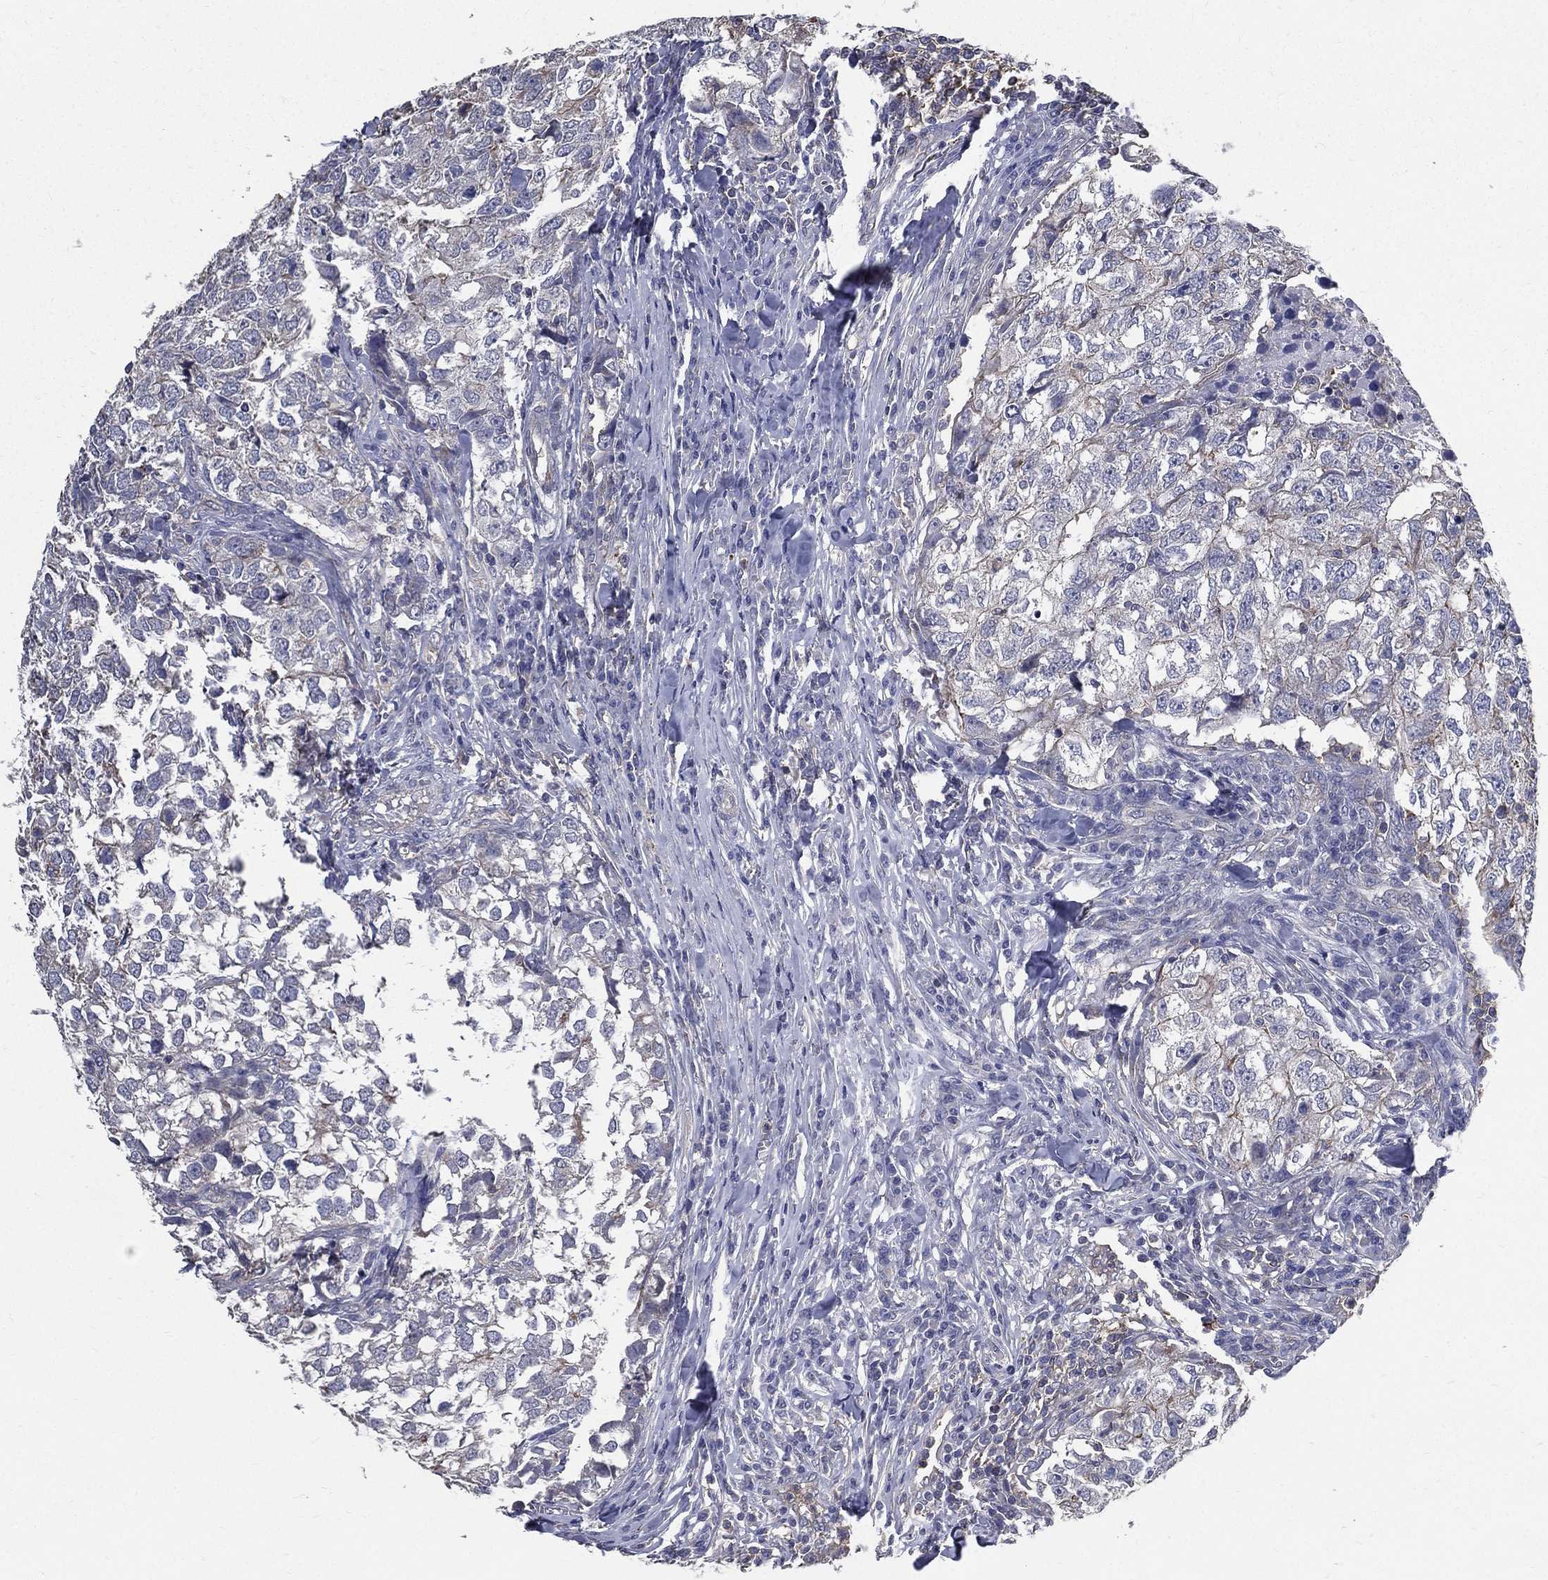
{"staining": {"intensity": "negative", "quantity": "none", "location": "none"}, "tissue": "breast cancer", "cell_type": "Tumor cells", "image_type": "cancer", "snomed": [{"axis": "morphology", "description": "Duct carcinoma"}, {"axis": "topography", "description": "Breast"}], "caption": "High power microscopy micrograph of an immunohistochemistry (IHC) photomicrograph of breast cancer, revealing no significant expression in tumor cells. (DAB (3,3'-diaminobenzidine) IHC, high magnification).", "gene": "SERPINB2", "patient": {"sex": "female", "age": 30}}